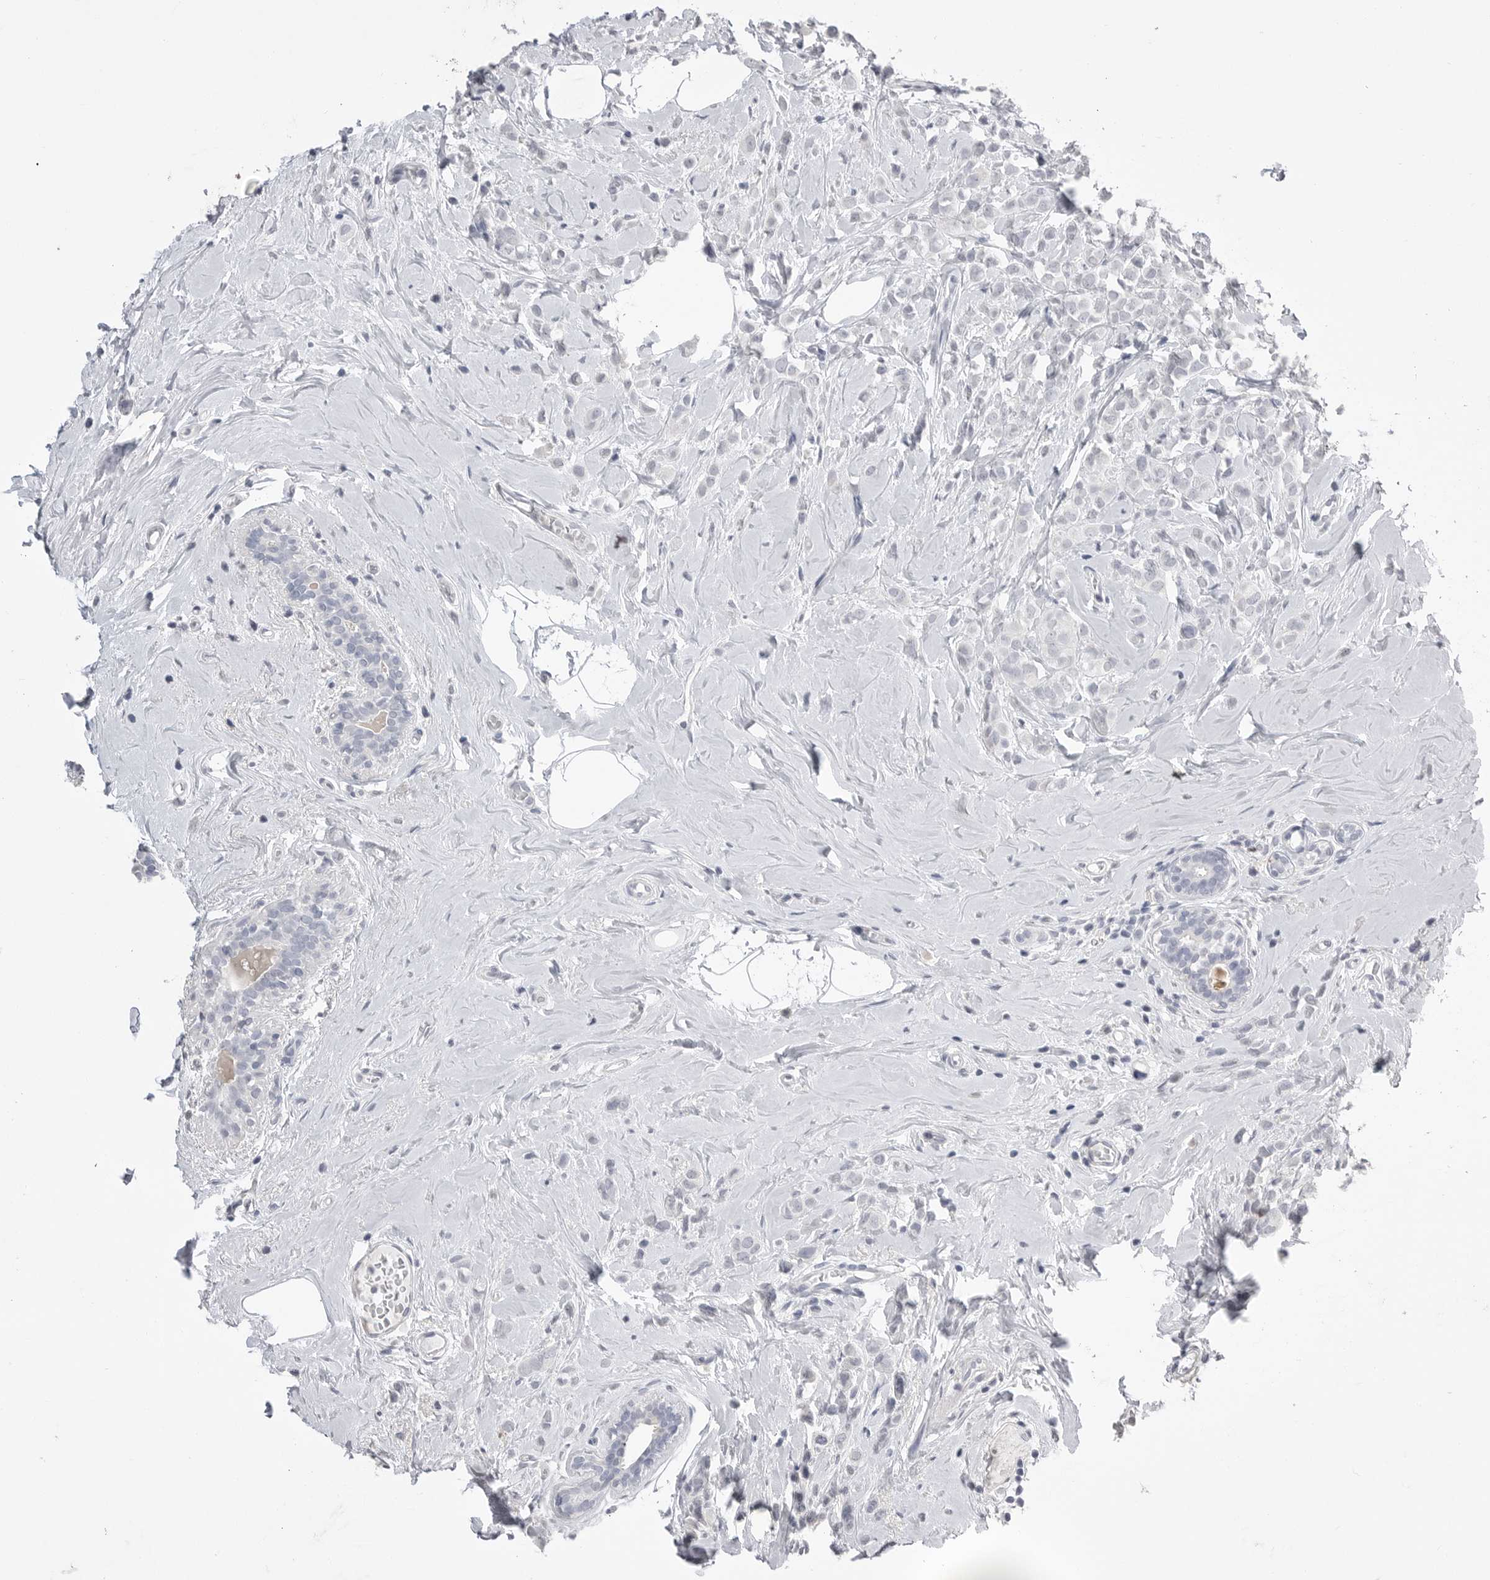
{"staining": {"intensity": "negative", "quantity": "none", "location": "none"}, "tissue": "breast cancer", "cell_type": "Tumor cells", "image_type": "cancer", "snomed": [{"axis": "morphology", "description": "Lobular carcinoma"}, {"axis": "topography", "description": "Breast"}], "caption": "The immunohistochemistry histopathology image has no significant positivity in tumor cells of breast cancer (lobular carcinoma) tissue.", "gene": "CPB1", "patient": {"sex": "female", "age": 47}}